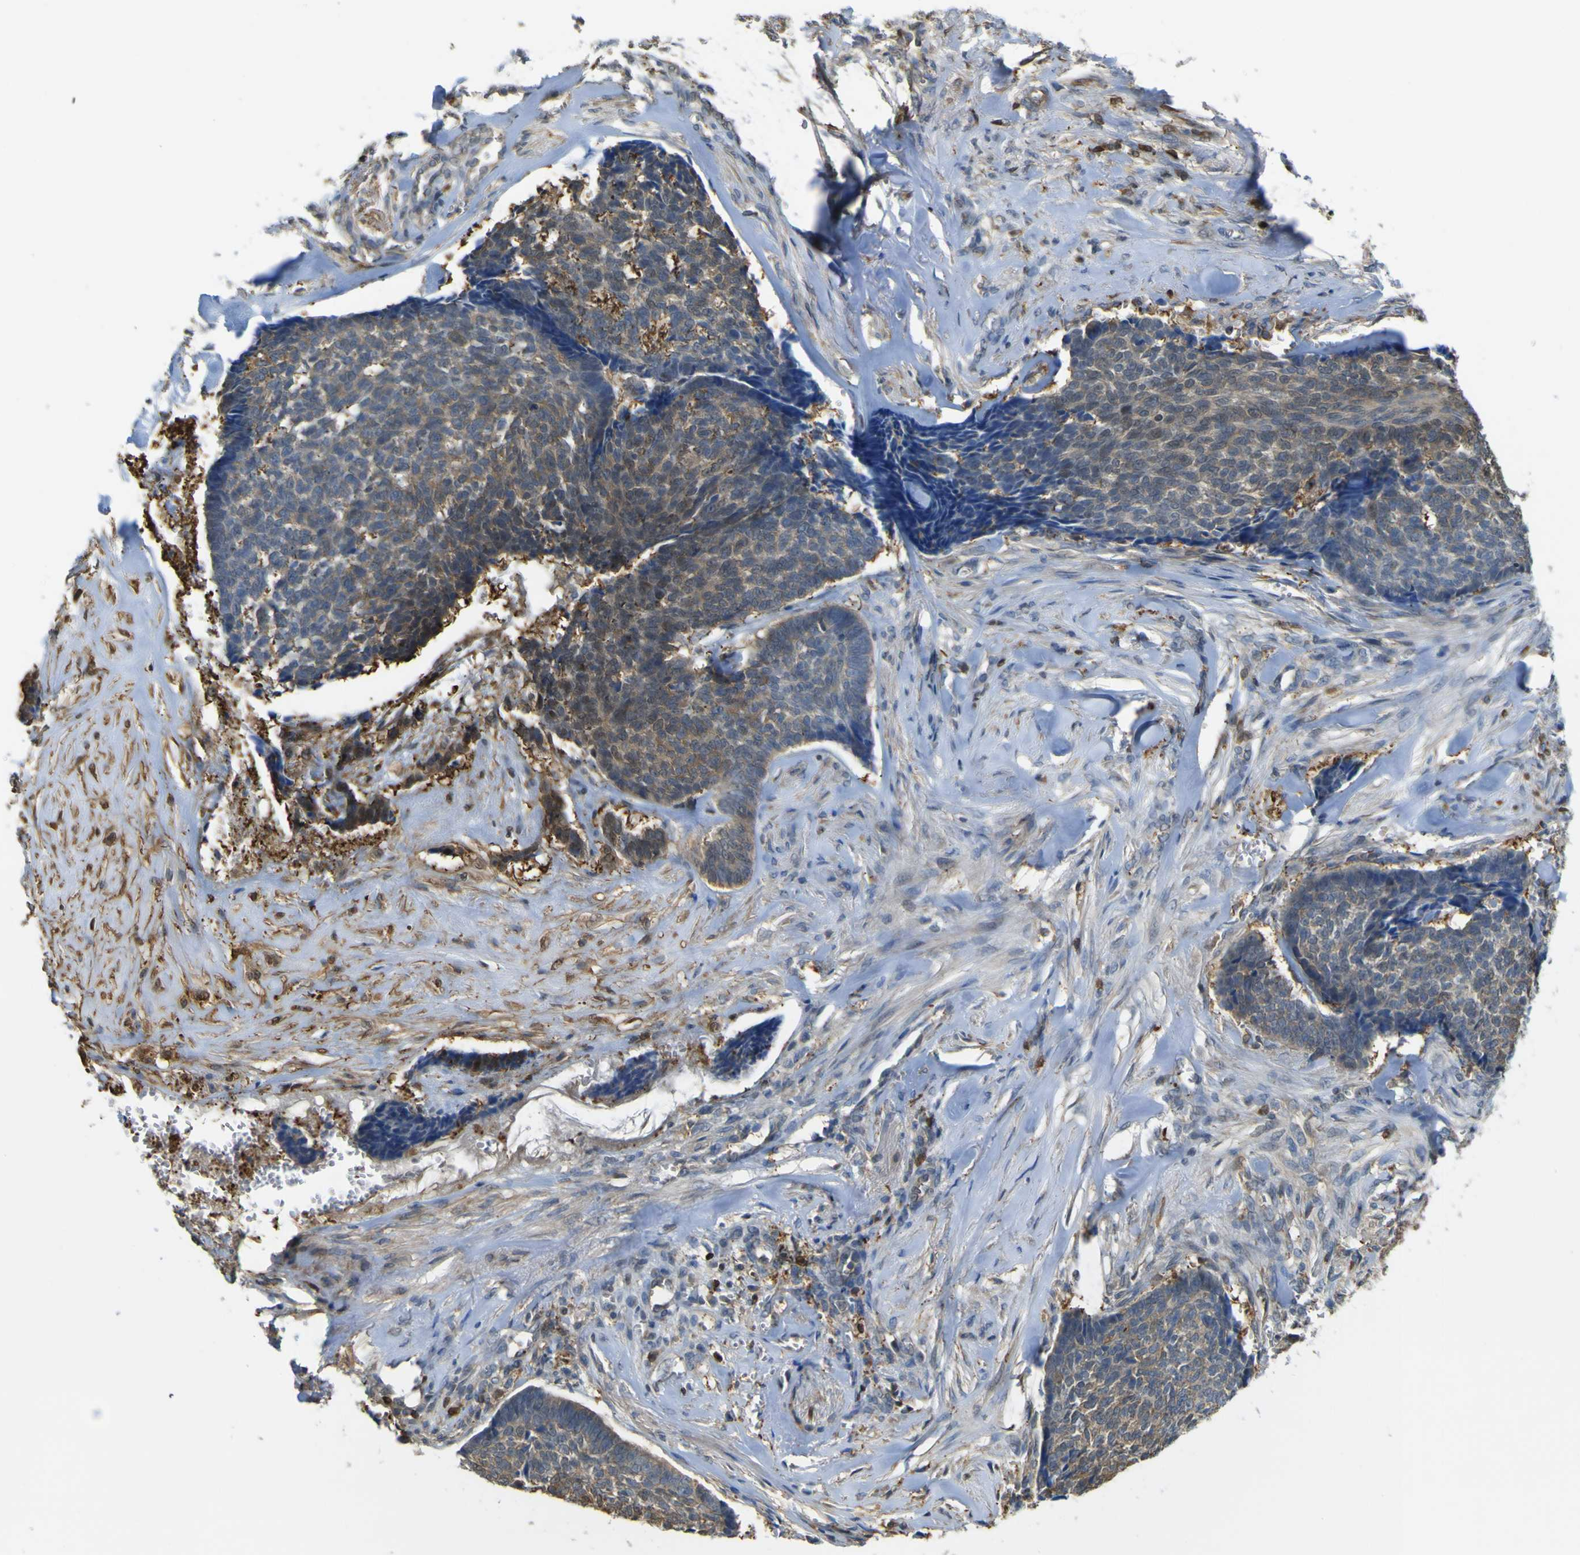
{"staining": {"intensity": "moderate", "quantity": "25%-75%", "location": "cytoplasmic/membranous"}, "tissue": "skin cancer", "cell_type": "Tumor cells", "image_type": "cancer", "snomed": [{"axis": "morphology", "description": "Basal cell carcinoma"}, {"axis": "topography", "description": "Skin"}], "caption": "Moderate cytoplasmic/membranous staining is seen in about 25%-75% of tumor cells in skin cancer. Using DAB (brown) and hematoxylin (blue) stains, captured at high magnification using brightfield microscopy.", "gene": "ABHD3", "patient": {"sex": "male", "age": 84}}